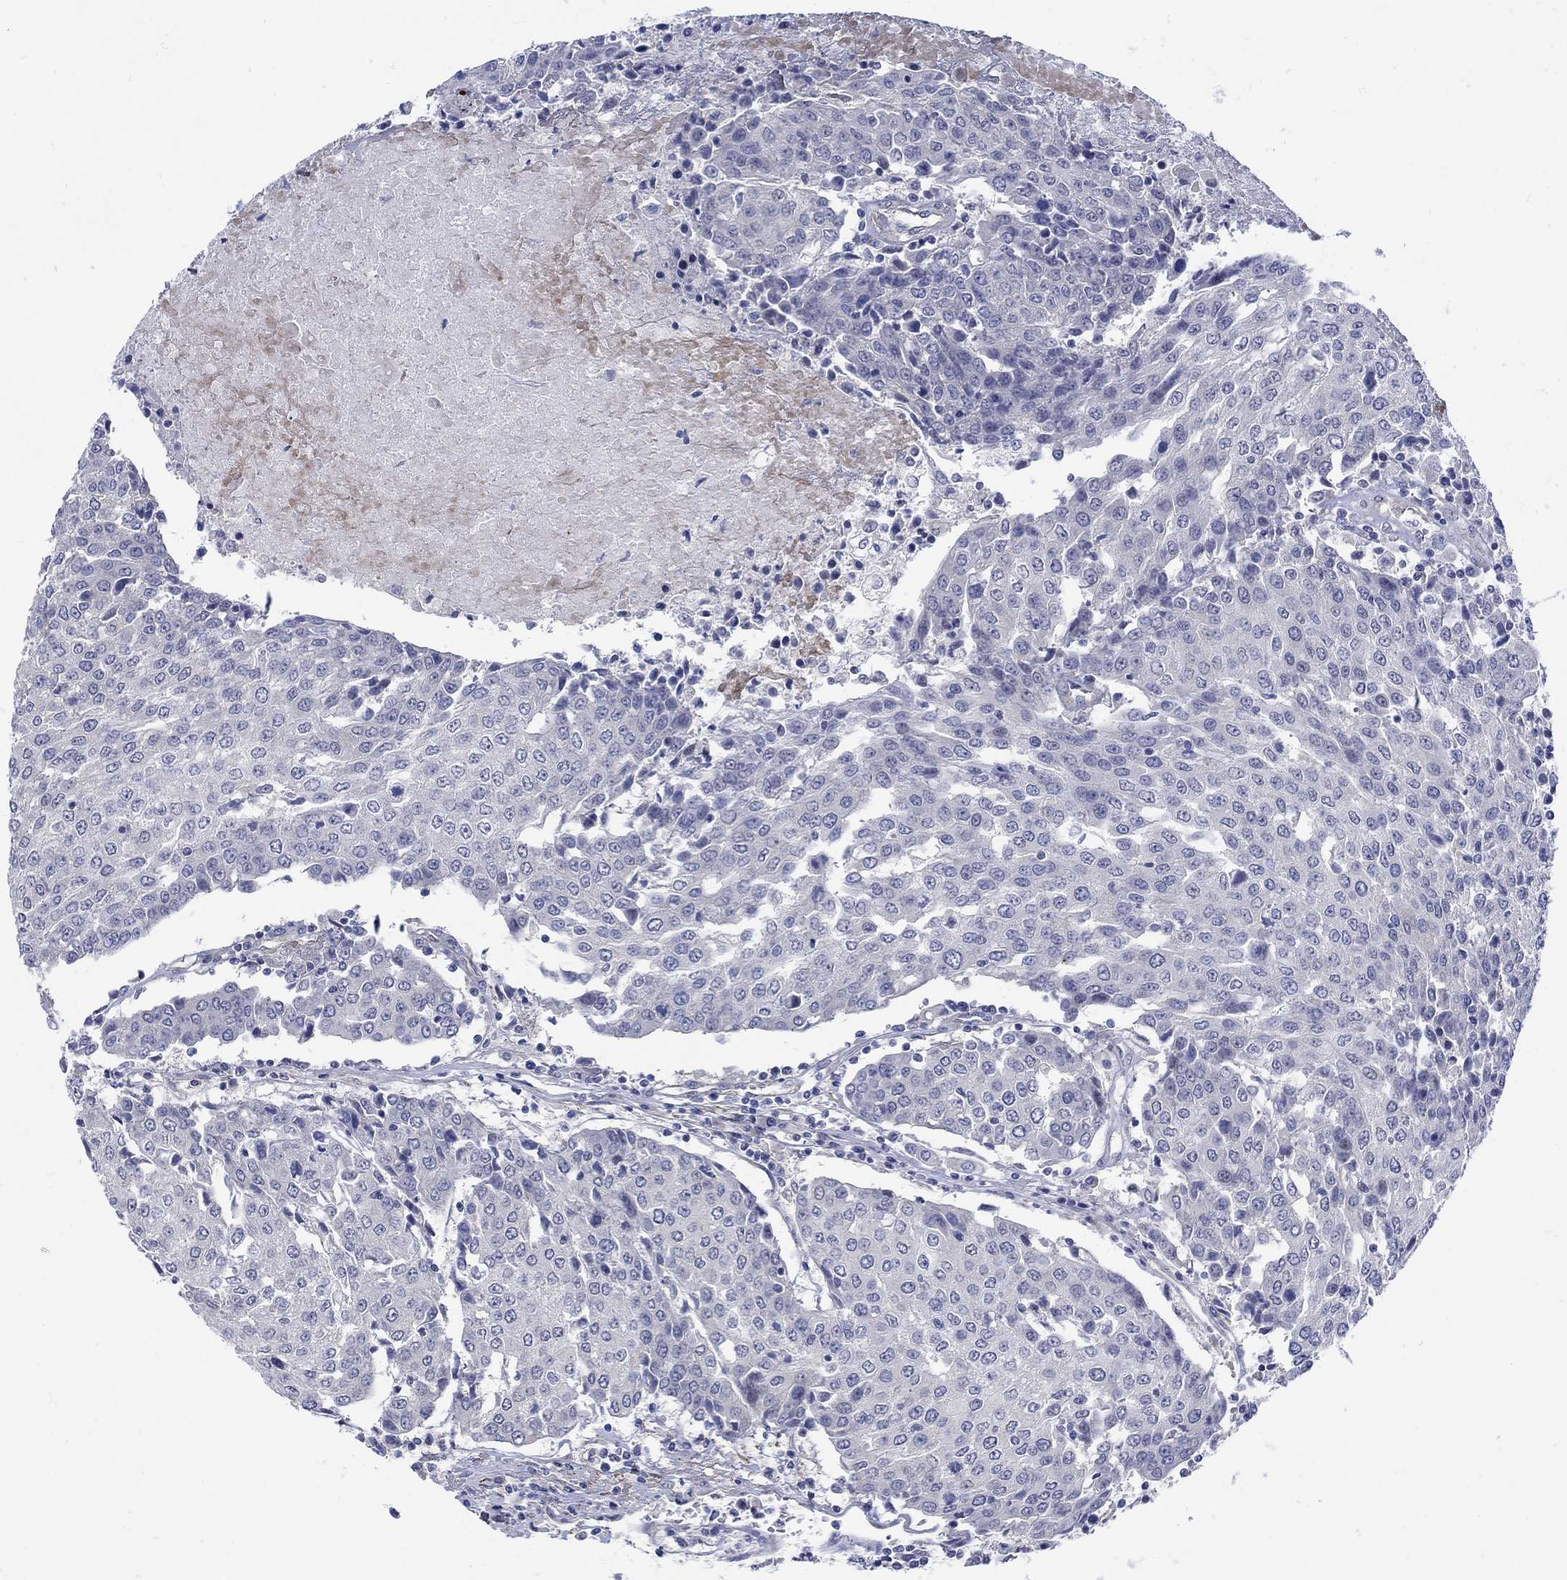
{"staining": {"intensity": "negative", "quantity": "none", "location": "none"}, "tissue": "urothelial cancer", "cell_type": "Tumor cells", "image_type": "cancer", "snomed": [{"axis": "morphology", "description": "Urothelial carcinoma, High grade"}, {"axis": "topography", "description": "Urinary bladder"}], "caption": "Protein analysis of urothelial cancer shows no significant expression in tumor cells.", "gene": "SCN7A", "patient": {"sex": "female", "age": 85}}